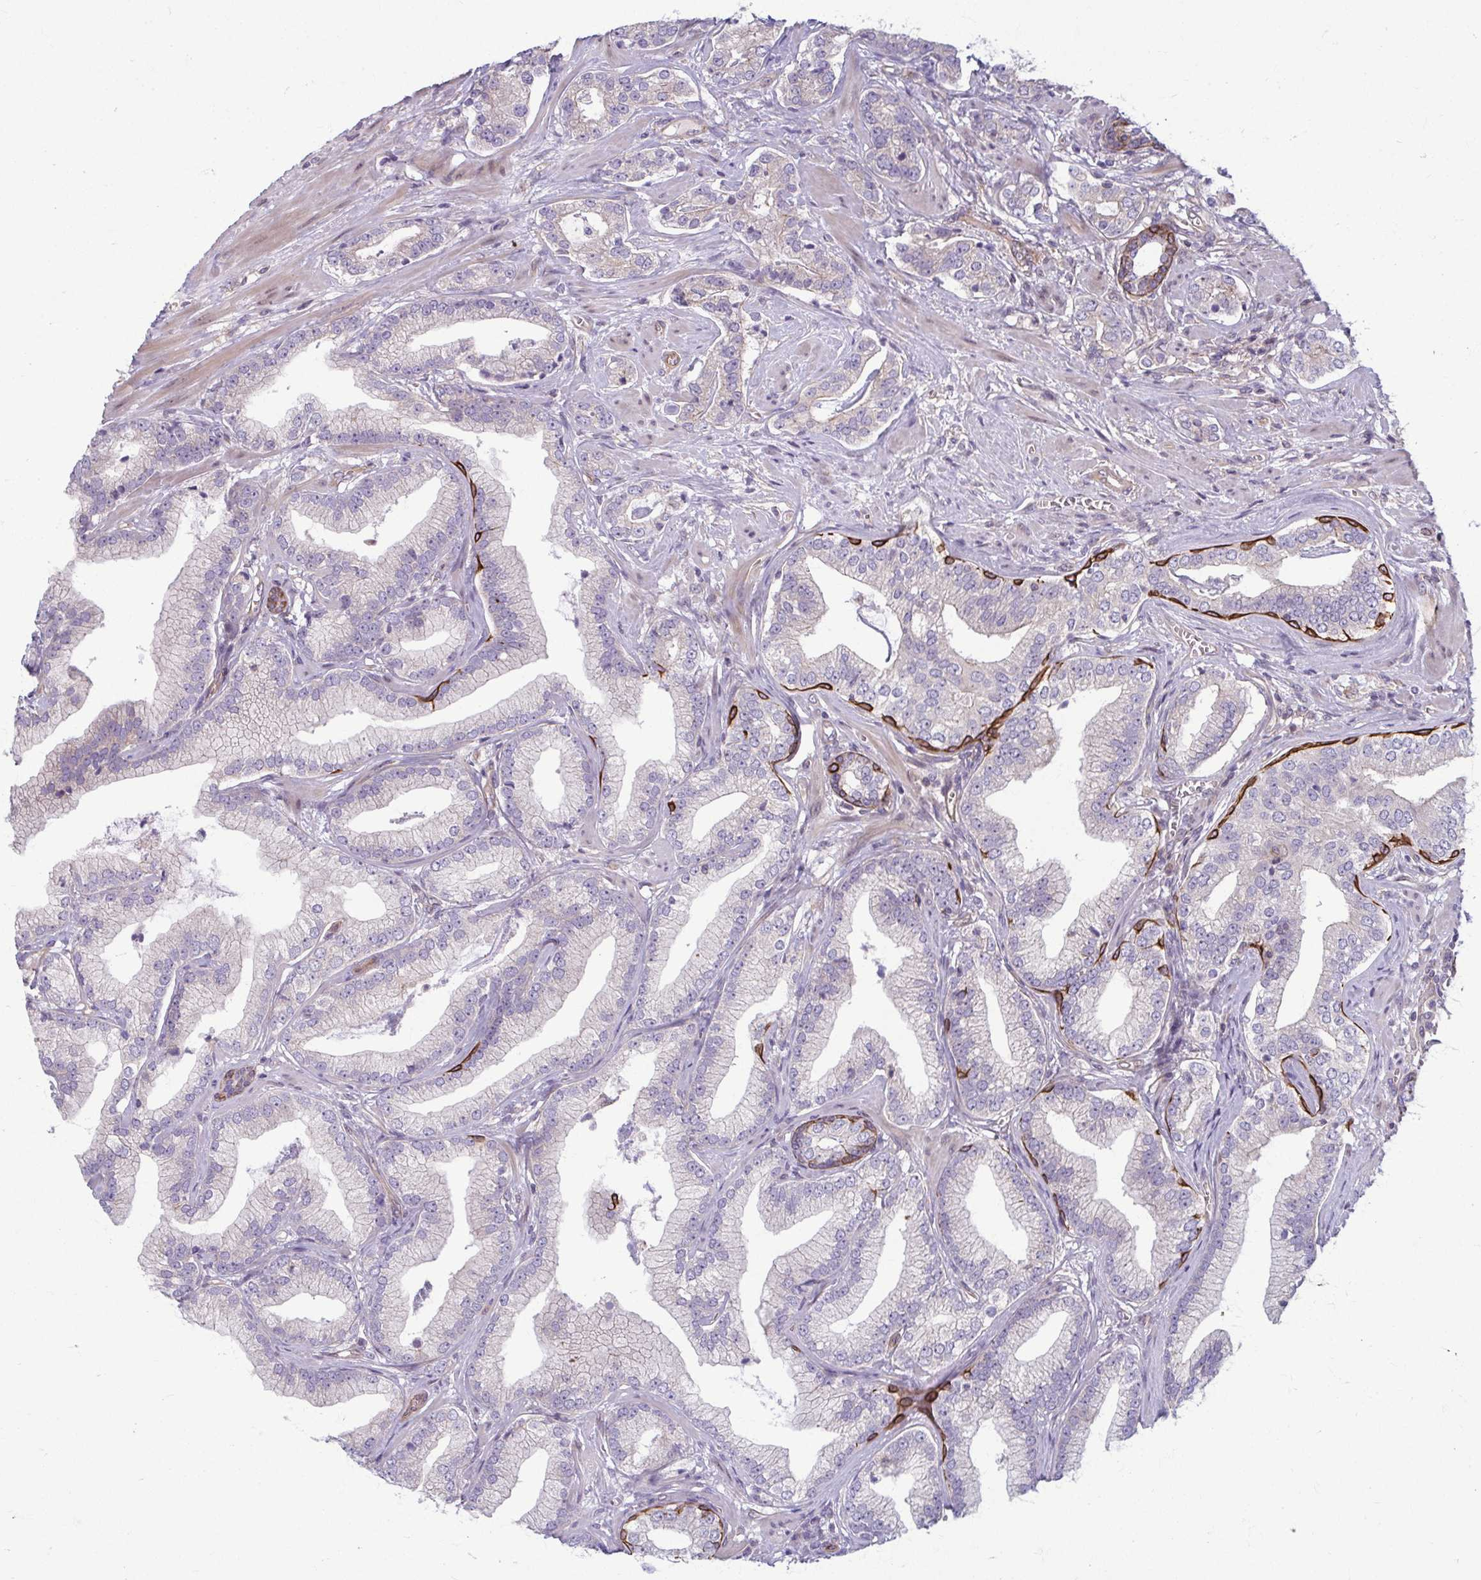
{"staining": {"intensity": "negative", "quantity": "none", "location": "none"}, "tissue": "prostate cancer", "cell_type": "Tumor cells", "image_type": "cancer", "snomed": [{"axis": "morphology", "description": "Adenocarcinoma, Low grade"}, {"axis": "topography", "description": "Prostate"}], "caption": "A high-resolution micrograph shows IHC staining of prostate cancer, which demonstrates no significant positivity in tumor cells.", "gene": "EID2B", "patient": {"sex": "male", "age": 62}}